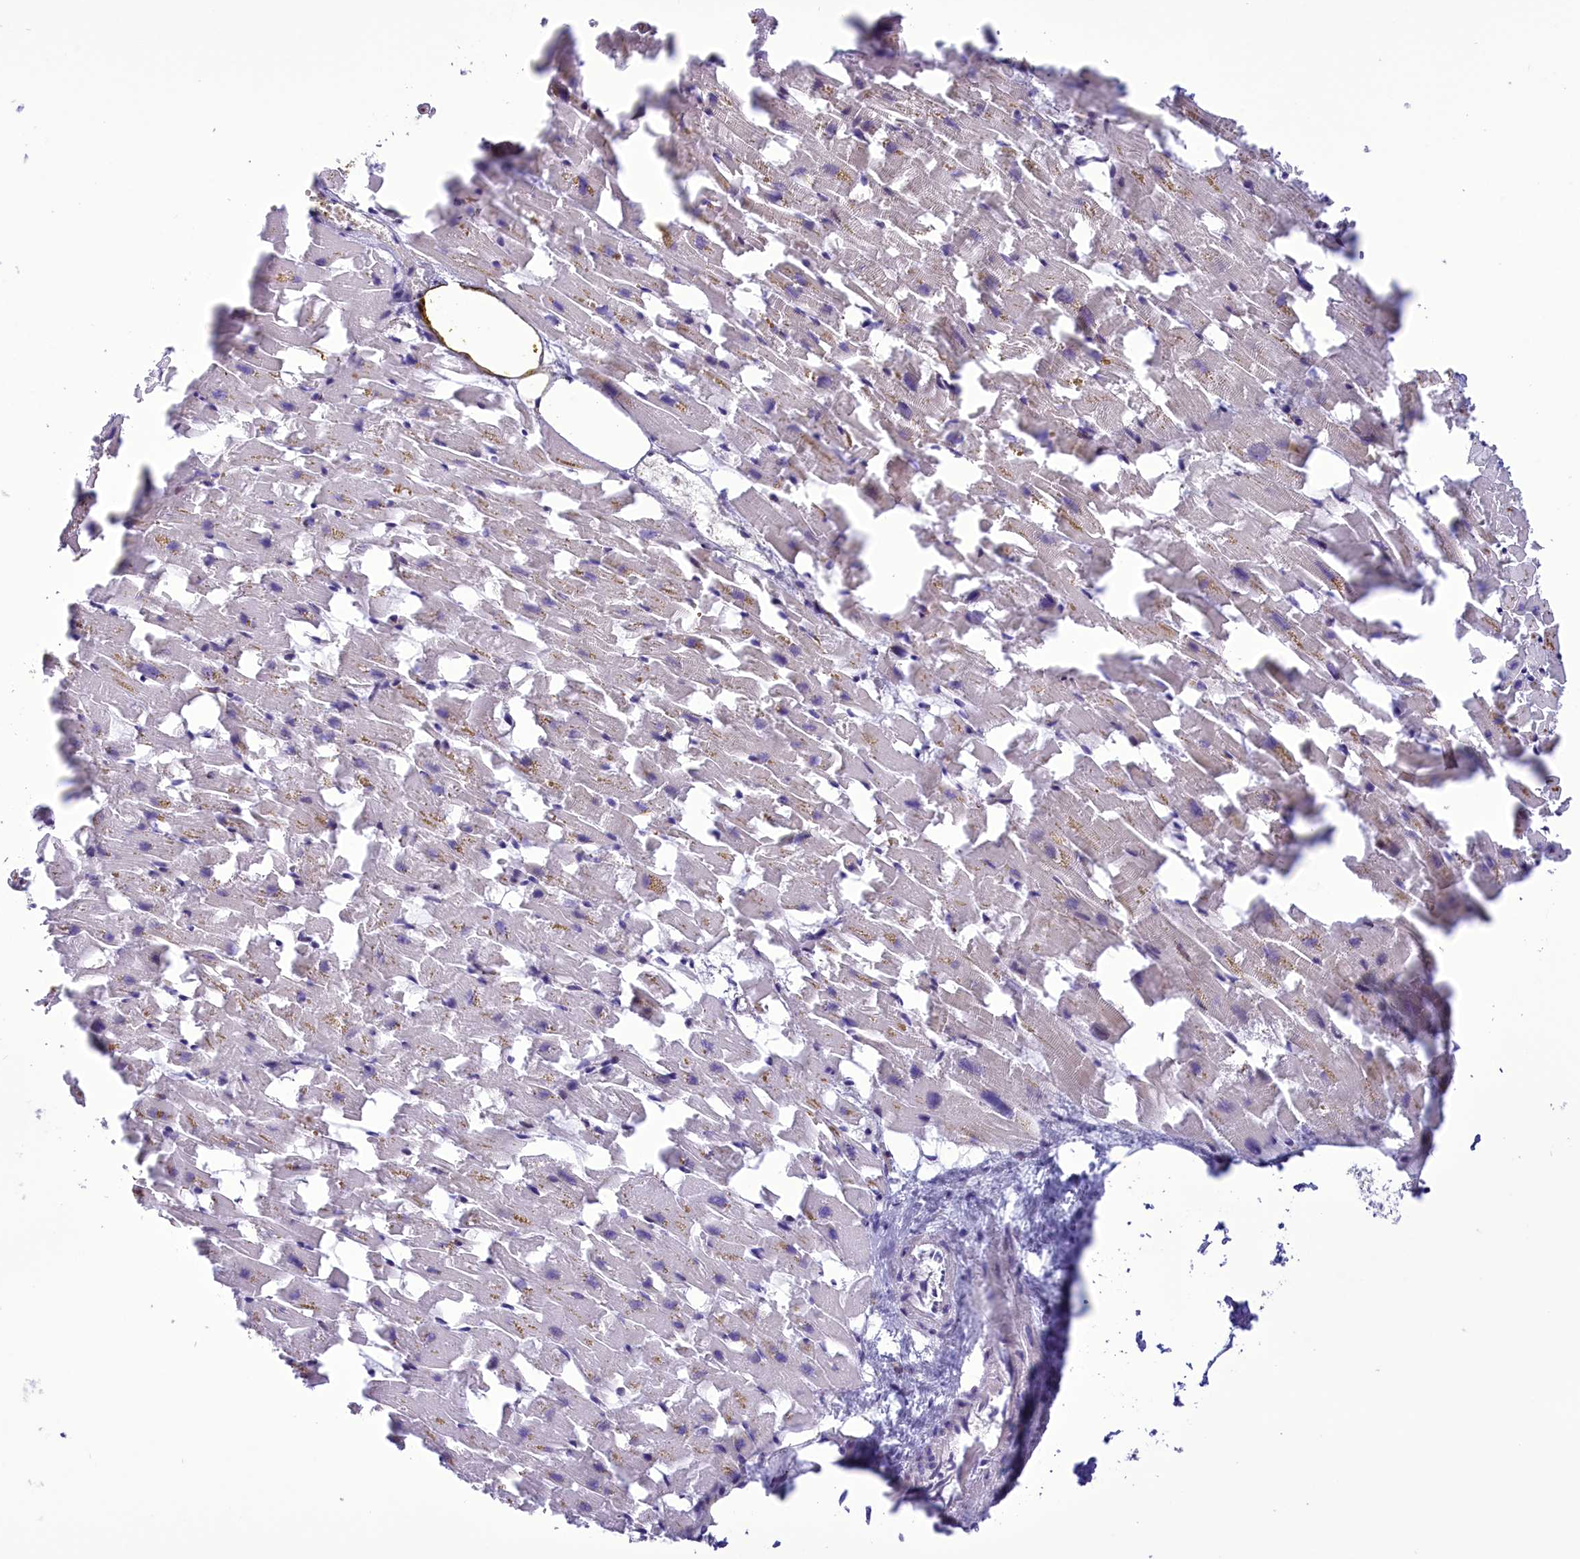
{"staining": {"intensity": "negative", "quantity": "none", "location": "none"}, "tissue": "heart muscle", "cell_type": "Cardiomyocytes", "image_type": "normal", "snomed": [{"axis": "morphology", "description": "Normal tissue, NOS"}, {"axis": "topography", "description": "Heart"}], "caption": "An IHC micrograph of unremarkable heart muscle is shown. There is no staining in cardiomyocytes of heart muscle.", "gene": "FAM149B1", "patient": {"sex": "female", "age": 64}}